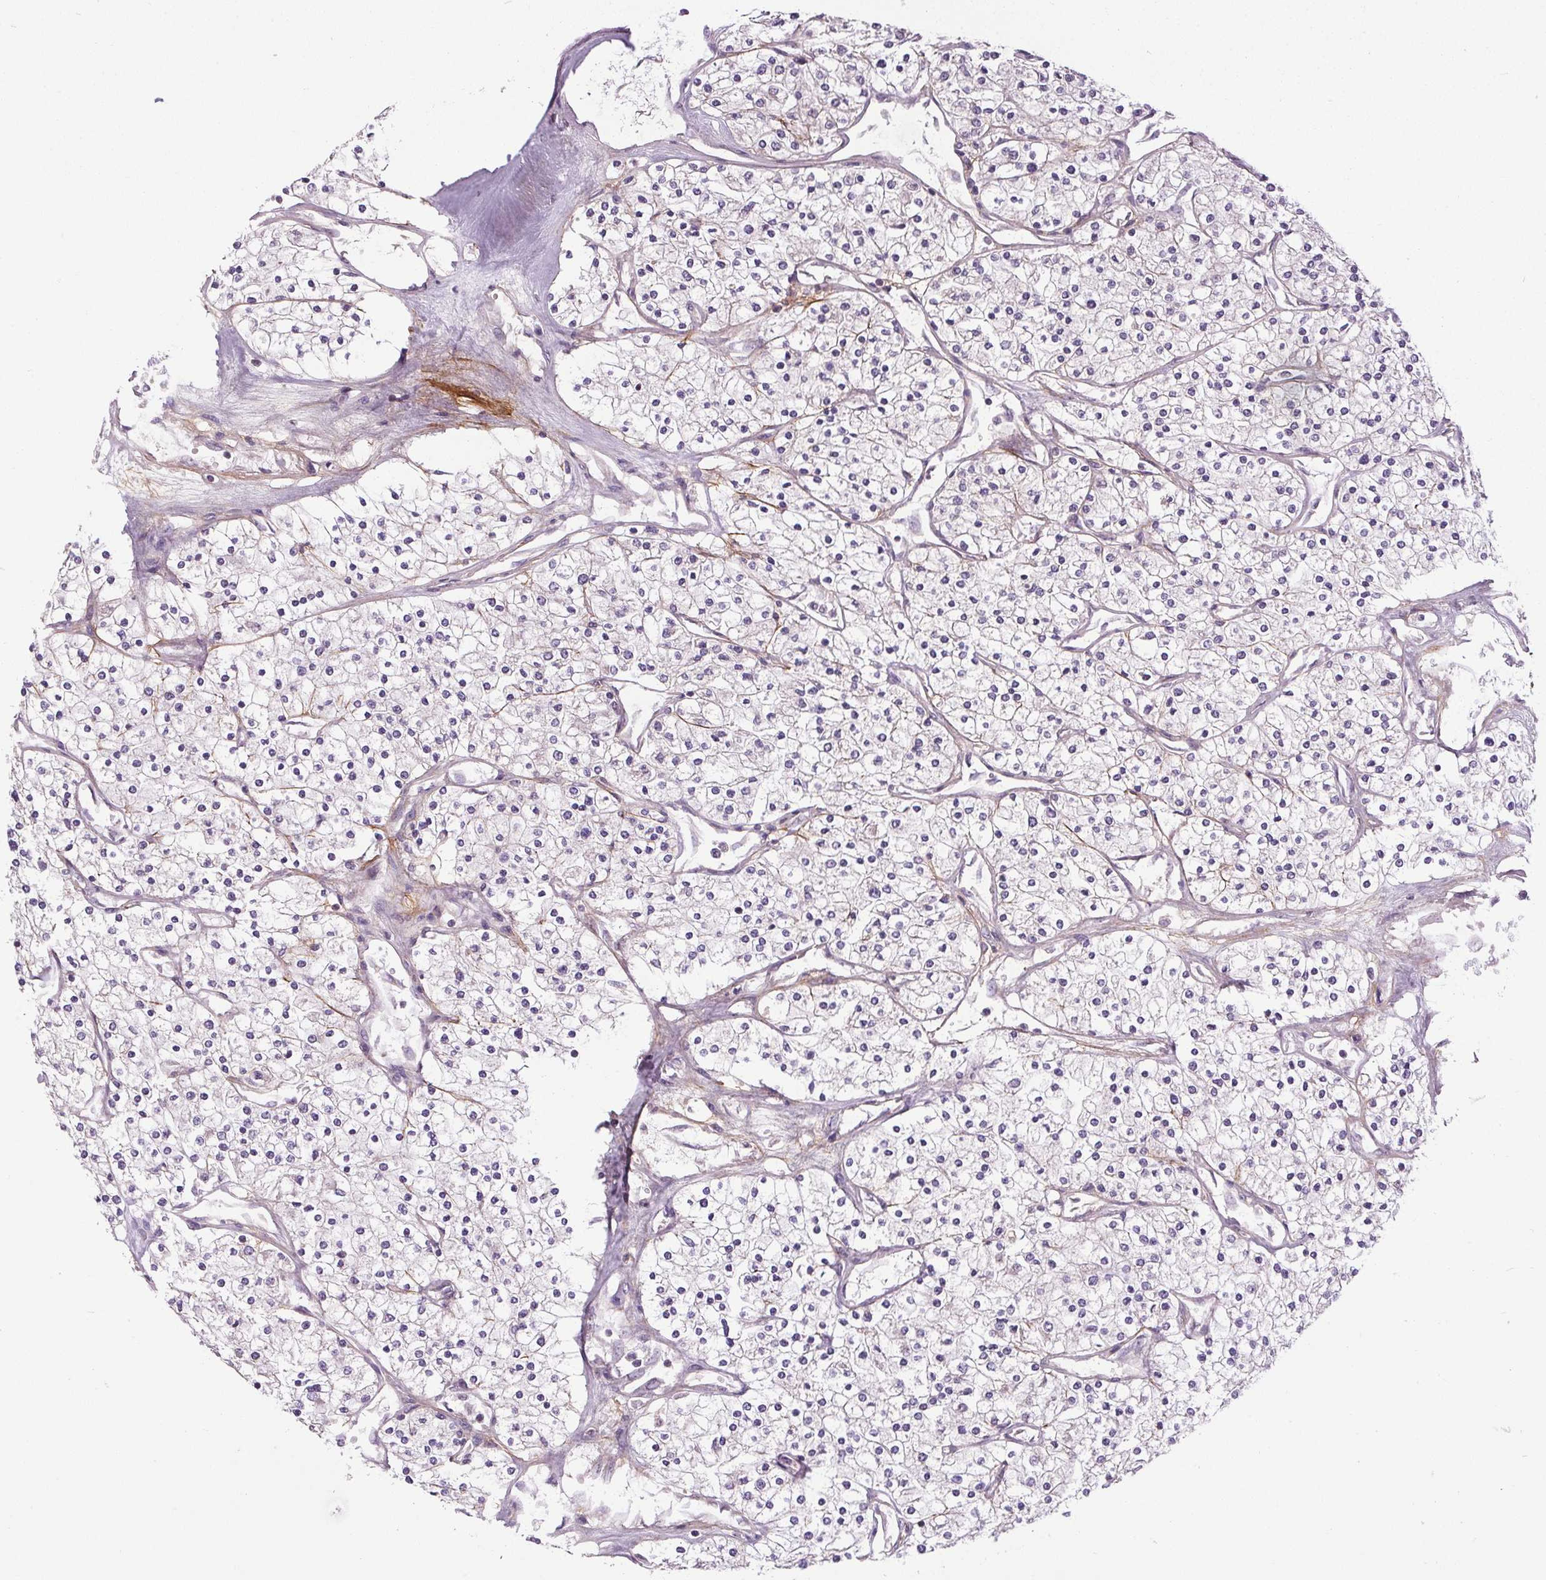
{"staining": {"intensity": "negative", "quantity": "none", "location": "none"}, "tissue": "renal cancer", "cell_type": "Tumor cells", "image_type": "cancer", "snomed": [{"axis": "morphology", "description": "Adenocarcinoma, NOS"}, {"axis": "topography", "description": "Kidney"}], "caption": "Tumor cells show no significant protein staining in adenocarcinoma (renal).", "gene": "KIAA0232", "patient": {"sex": "male", "age": 80}}